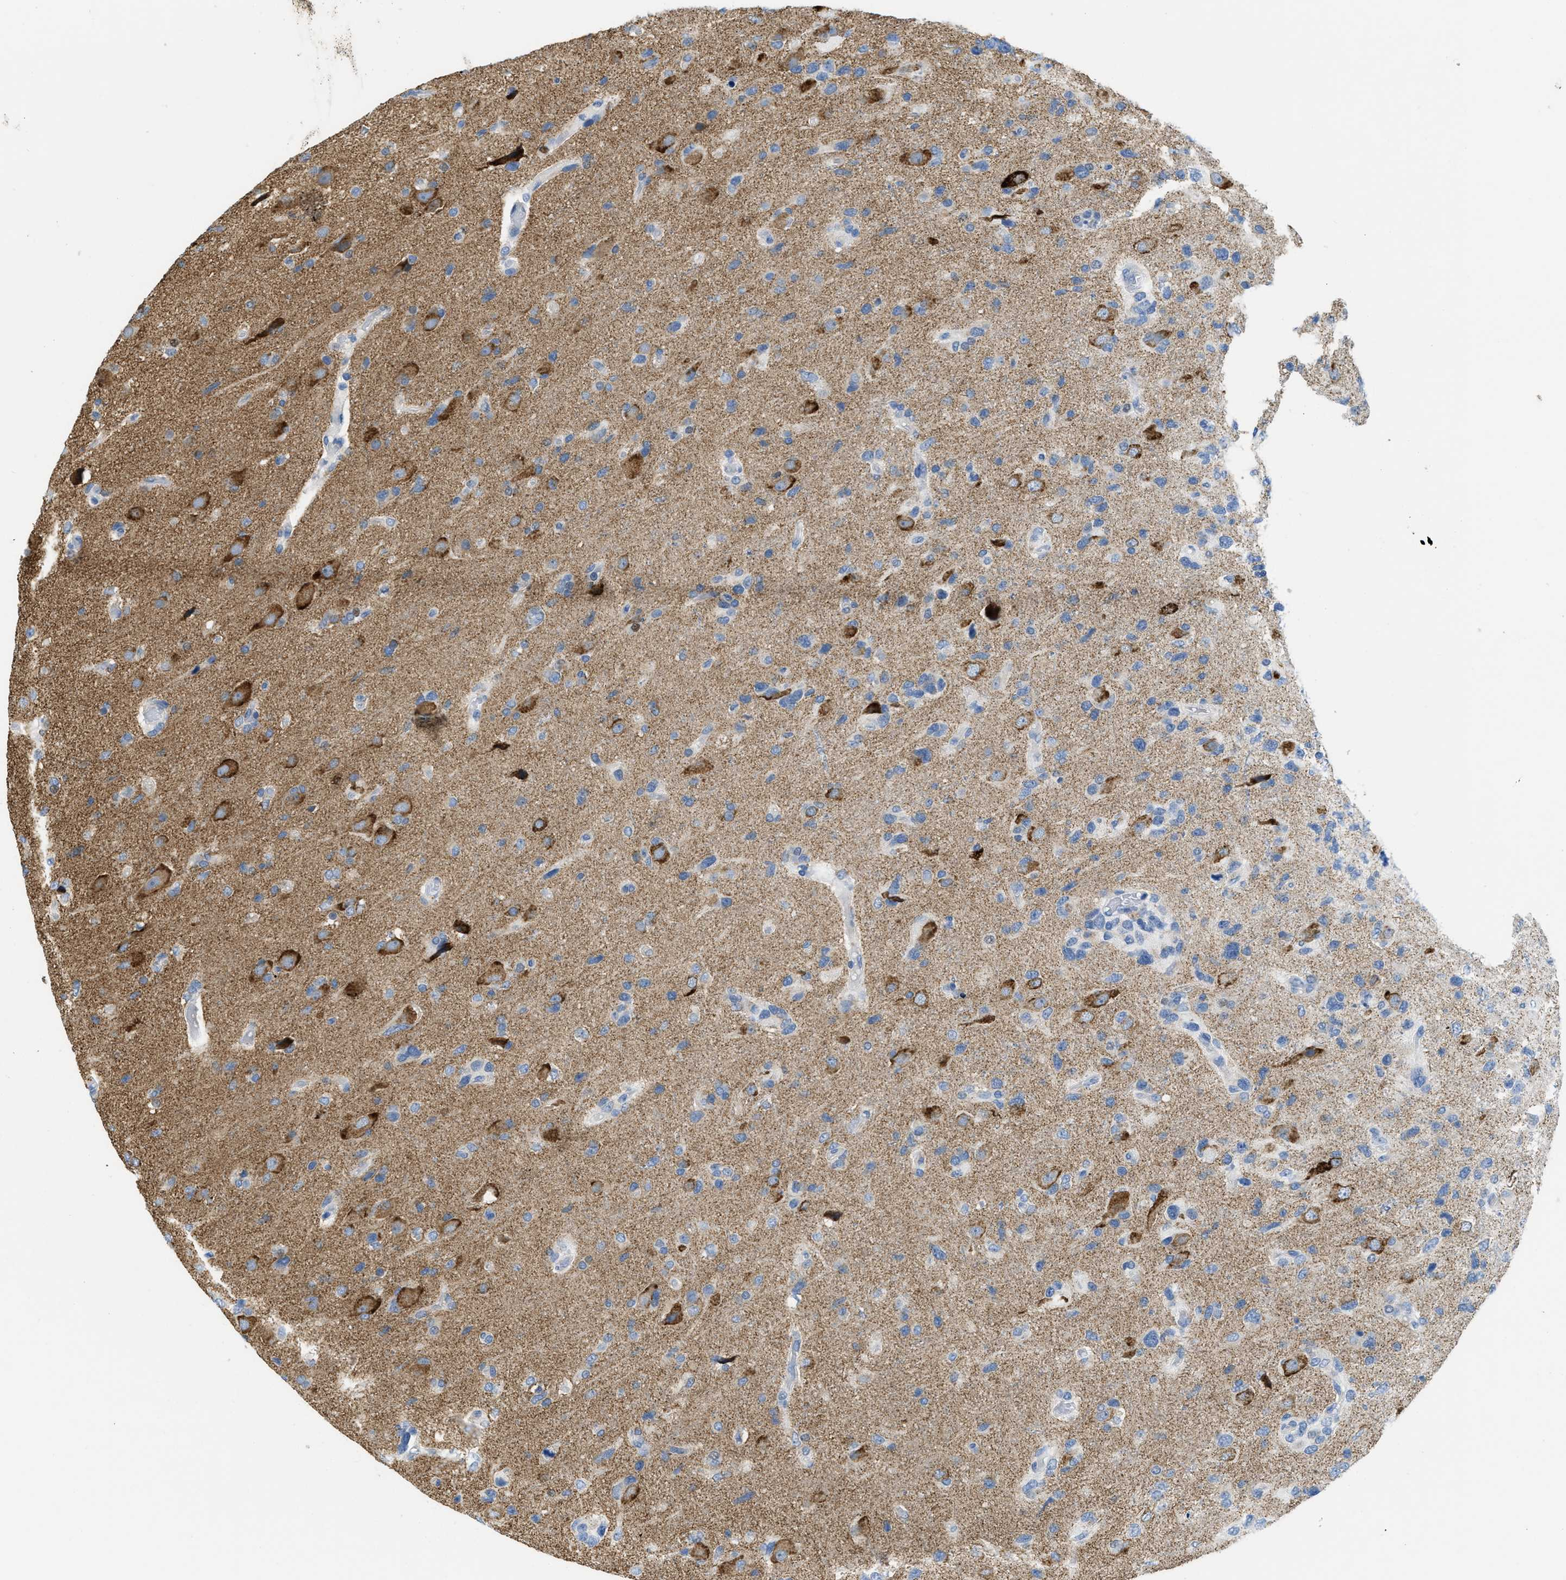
{"staining": {"intensity": "negative", "quantity": "none", "location": "none"}, "tissue": "glioma", "cell_type": "Tumor cells", "image_type": "cancer", "snomed": [{"axis": "morphology", "description": "Glioma, malignant, High grade"}, {"axis": "topography", "description": "Brain"}], "caption": "Immunohistochemical staining of human glioma shows no significant positivity in tumor cells.", "gene": "PTDSS1", "patient": {"sex": "female", "age": 58}}